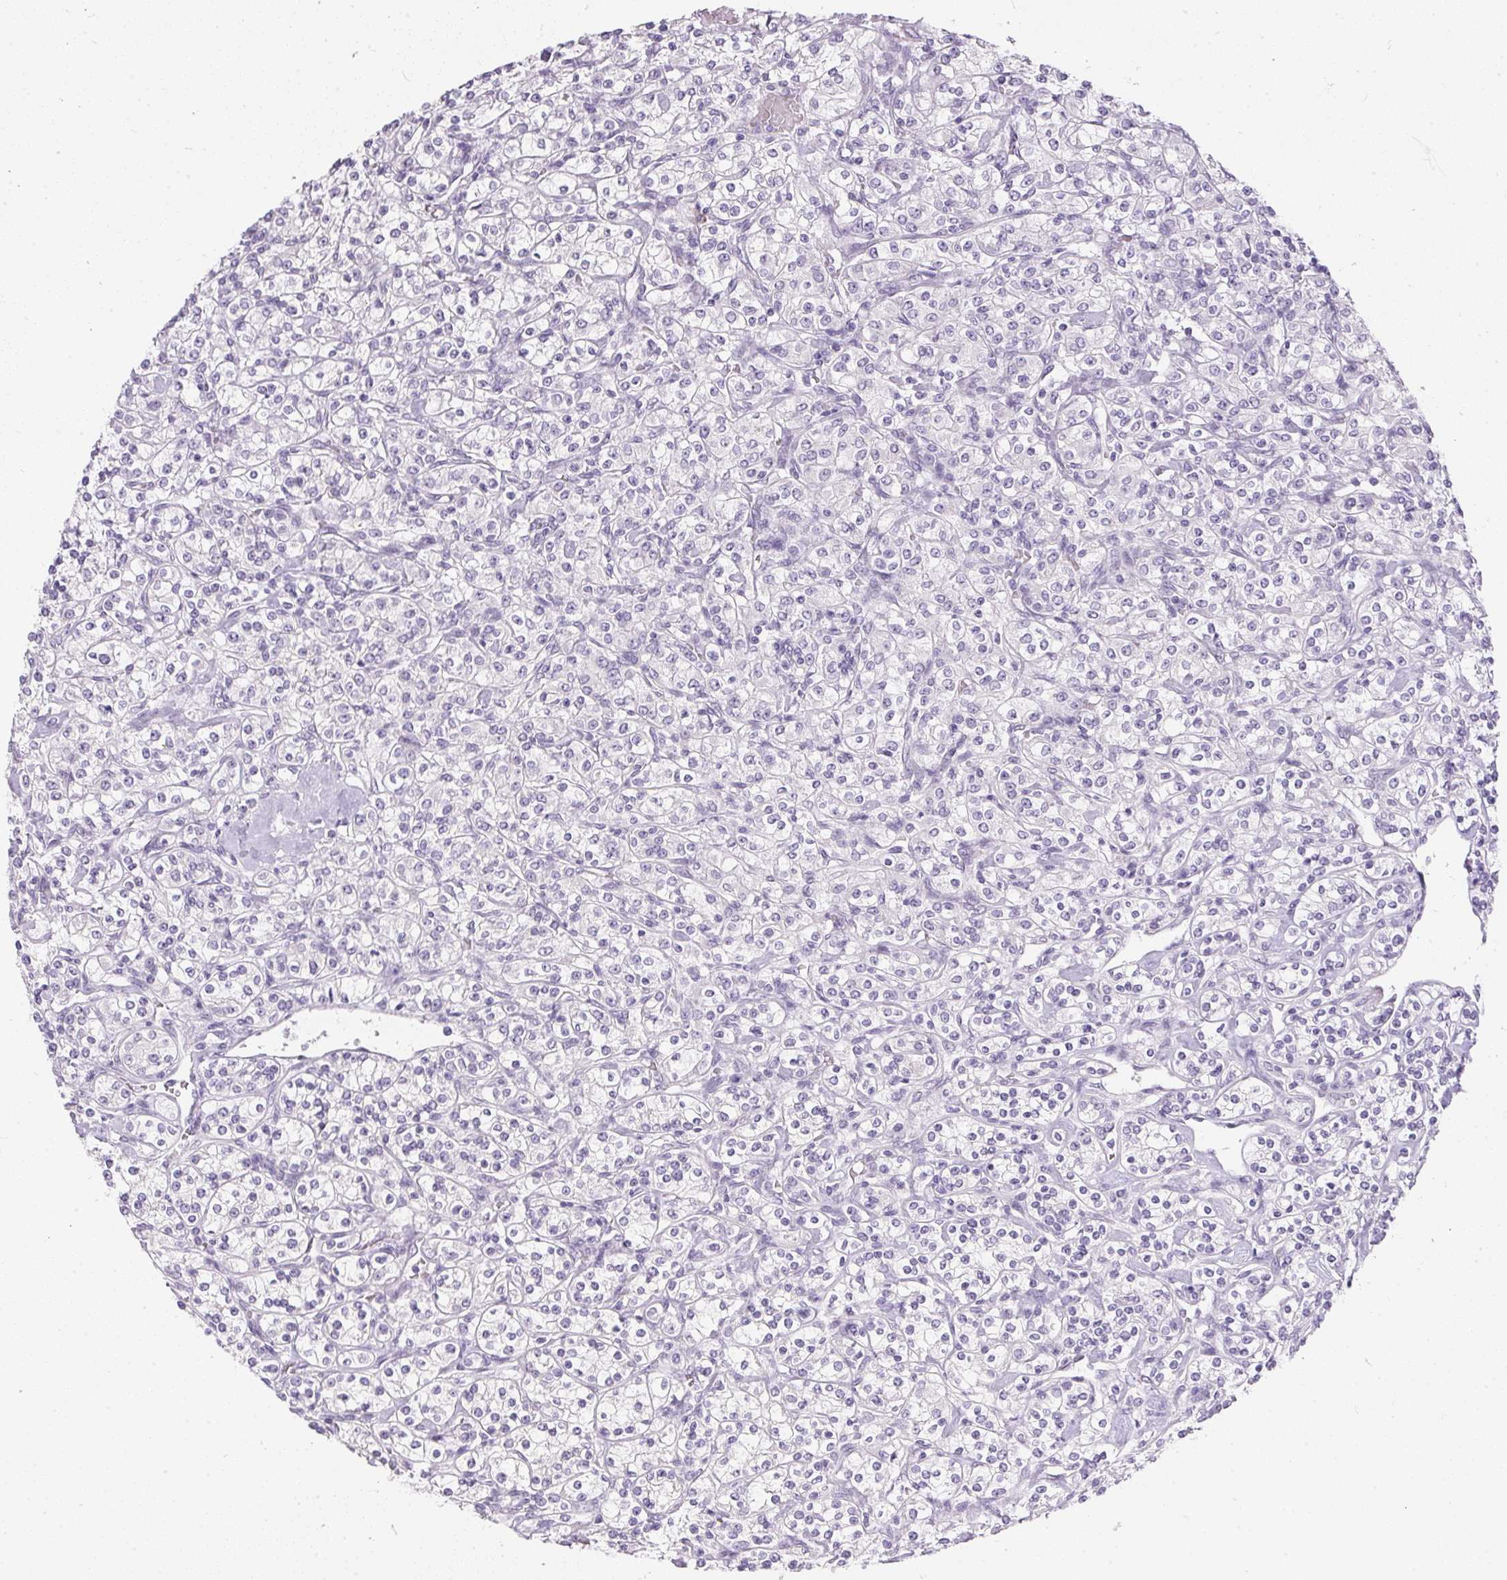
{"staining": {"intensity": "negative", "quantity": "none", "location": "none"}, "tissue": "renal cancer", "cell_type": "Tumor cells", "image_type": "cancer", "snomed": [{"axis": "morphology", "description": "Adenocarcinoma, NOS"}, {"axis": "topography", "description": "Kidney"}], "caption": "High power microscopy histopathology image of an immunohistochemistry (IHC) histopathology image of renal cancer, revealing no significant staining in tumor cells.", "gene": "GBP6", "patient": {"sex": "male", "age": 77}}